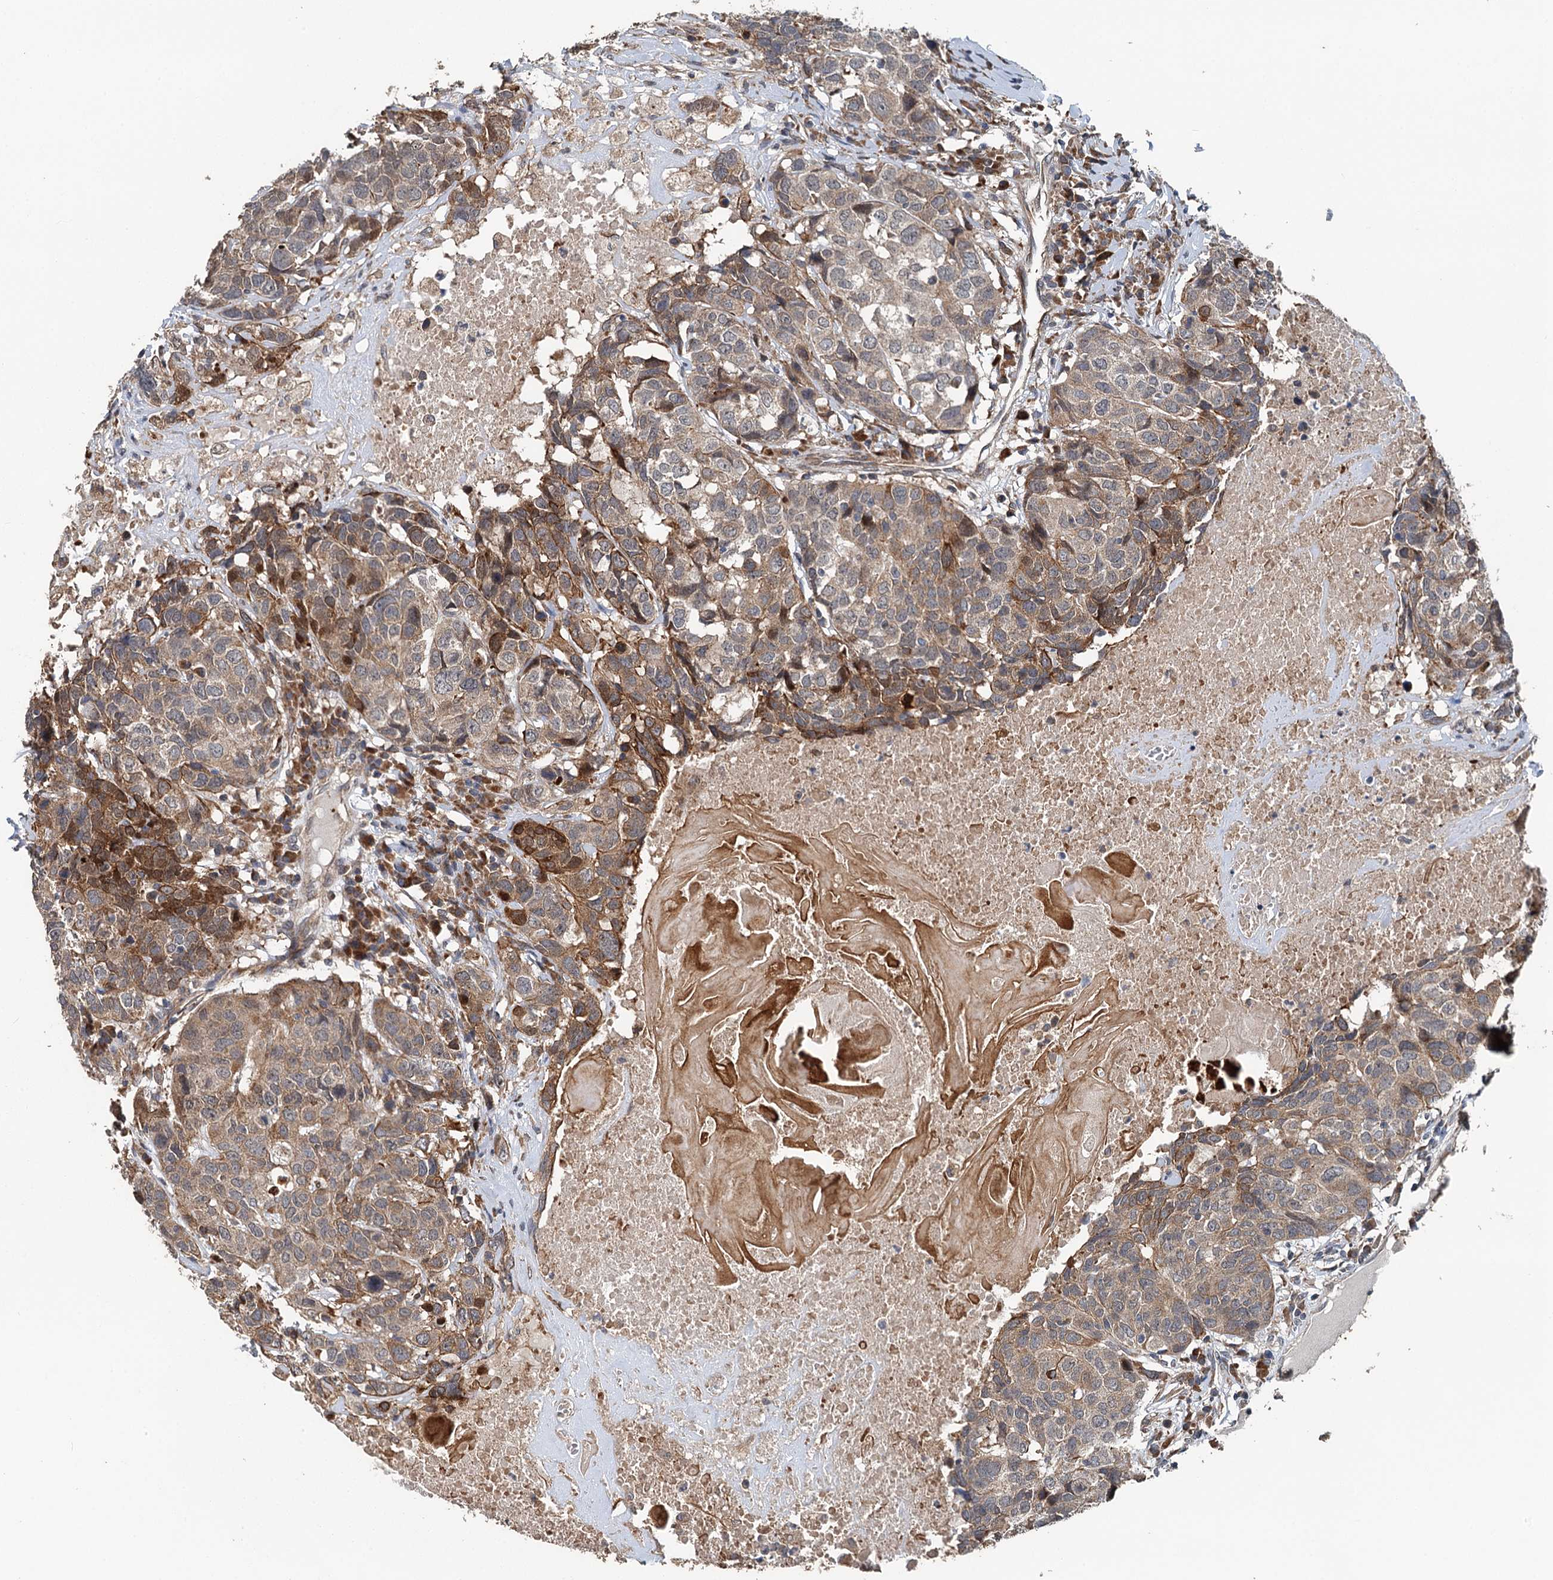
{"staining": {"intensity": "moderate", "quantity": ">75%", "location": "cytoplasmic/membranous"}, "tissue": "head and neck cancer", "cell_type": "Tumor cells", "image_type": "cancer", "snomed": [{"axis": "morphology", "description": "Squamous cell carcinoma, NOS"}, {"axis": "topography", "description": "Head-Neck"}], "caption": "This is a photomicrograph of immunohistochemistry staining of head and neck cancer (squamous cell carcinoma), which shows moderate staining in the cytoplasmic/membranous of tumor cells.", "gene": "LRRK2", "patient": {"sex": "male", "age": 66}}